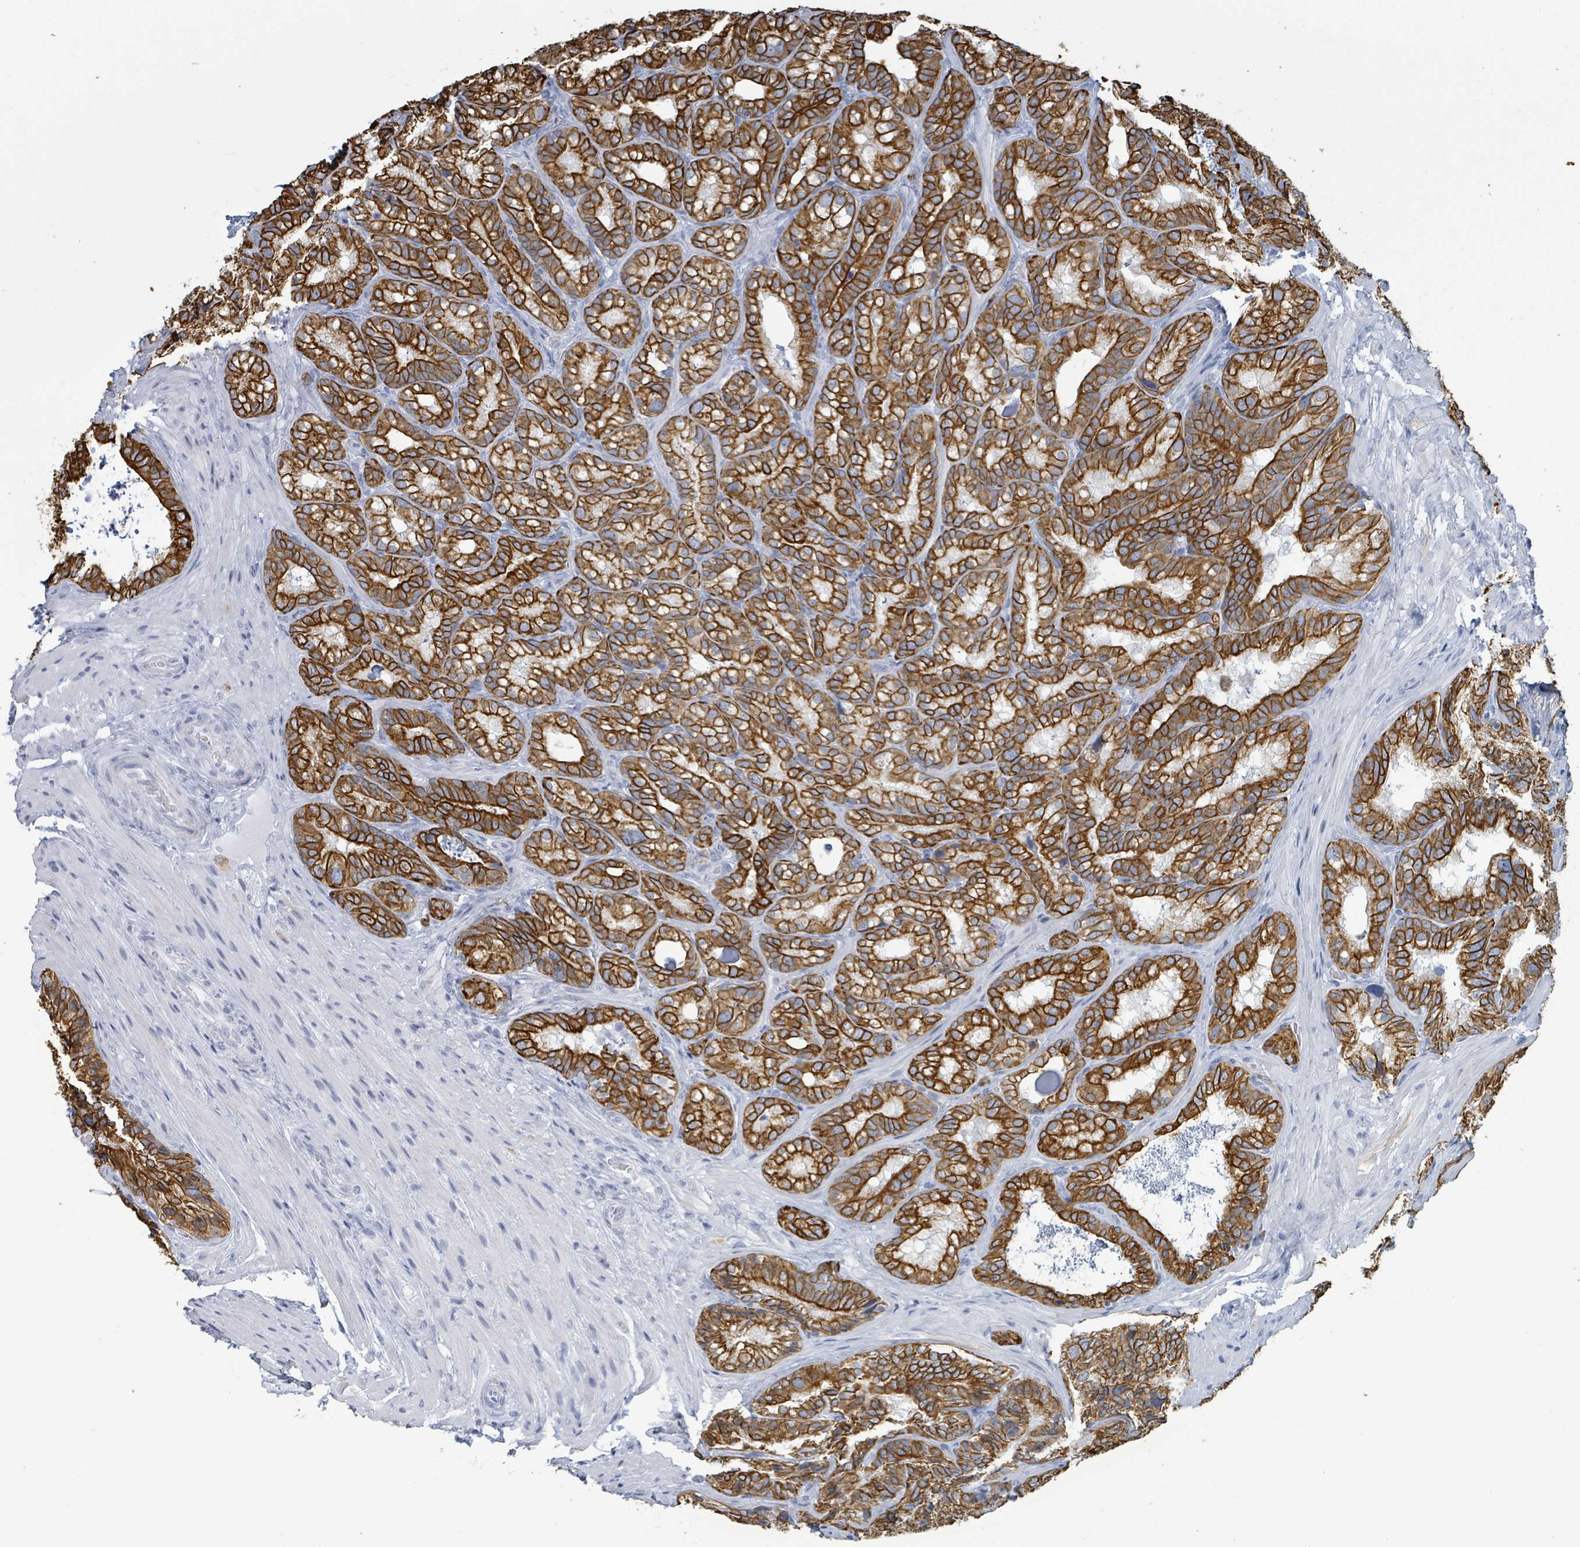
{"staining": {"intensity": "strong", "quantity": ">75%", "location": "cytoplasmic/membranous"}, "tissue": "seminal vesicle", "cell_type": "Glandular cells", "image_type": "normal", "snomed": [{"axis": "morphology", "description": "Normal tissue, NOS"}, {"axis": "topography", "description": "Seminal veicle"}], "caption": "Immunohistochemistry micrograph of benign seminal vesicle stained for a protein (brown), which shows high levels of strong cytoplasmic/membranous staining in approximately >75% of glandular cells.", "gene": "KRT8", "patient": {"sex": "male", "age": 58}}